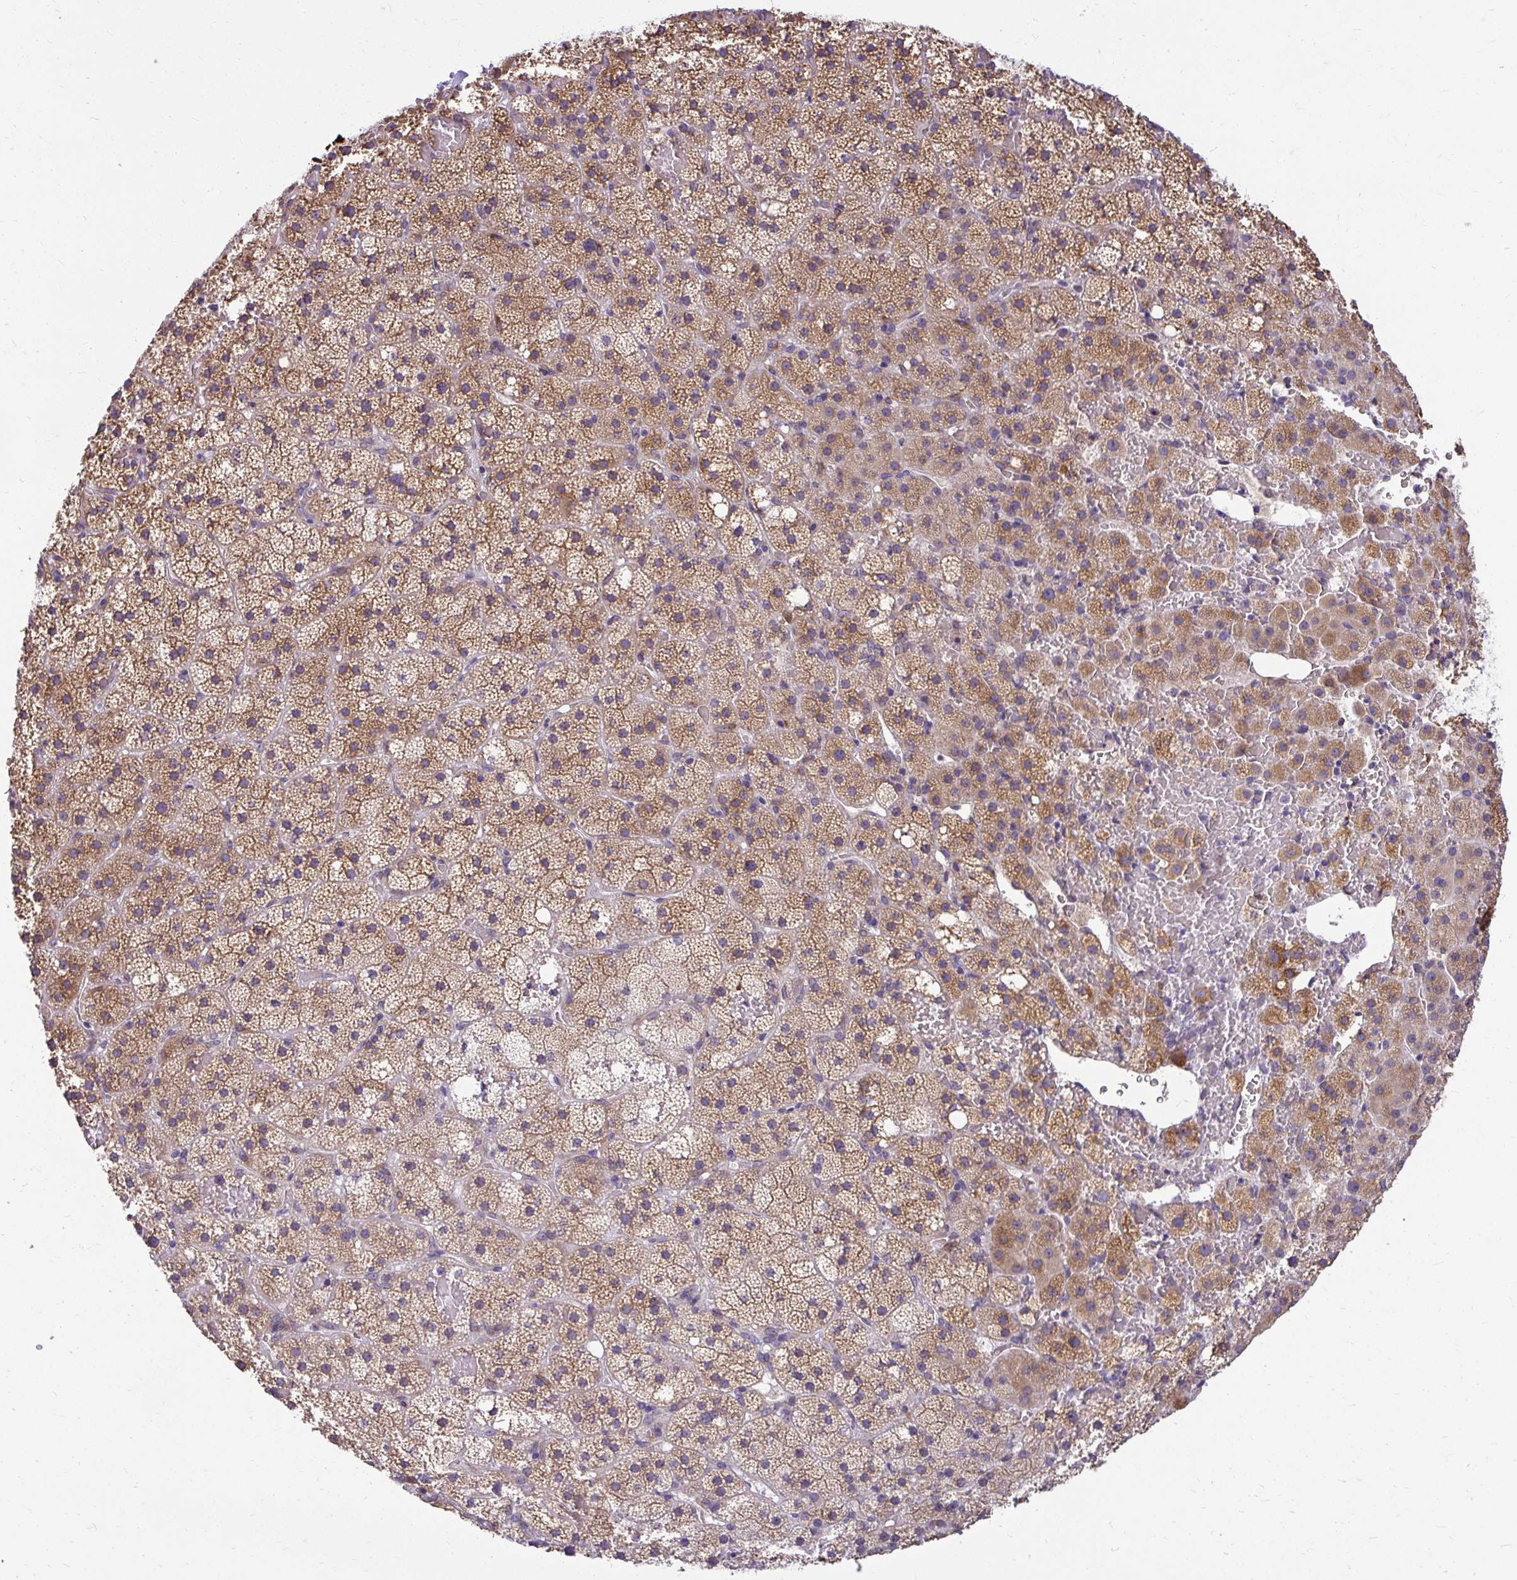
{"staining": {"intensity": "moderate", "quantity": "25%-75%", "location": "cytoplasmic/membranous"}, "tissue": "adrenal gland", "cell_type": "Glandular cells", "image_type": "normal", "snomed": [{"axis": "morphology", "description": "Normal tissue, NOS"}, {"axis": "topography", "description": "Adrenal gland"}], "caption": "About 25%-75% of glandular cells in normal human adrenal gland display moderate cytoplasmic/membranous protein staining as visualized by brown immunohistochemical staining.", "gene": "NIFK", "patient": {"sex": "male", "age": 53}}